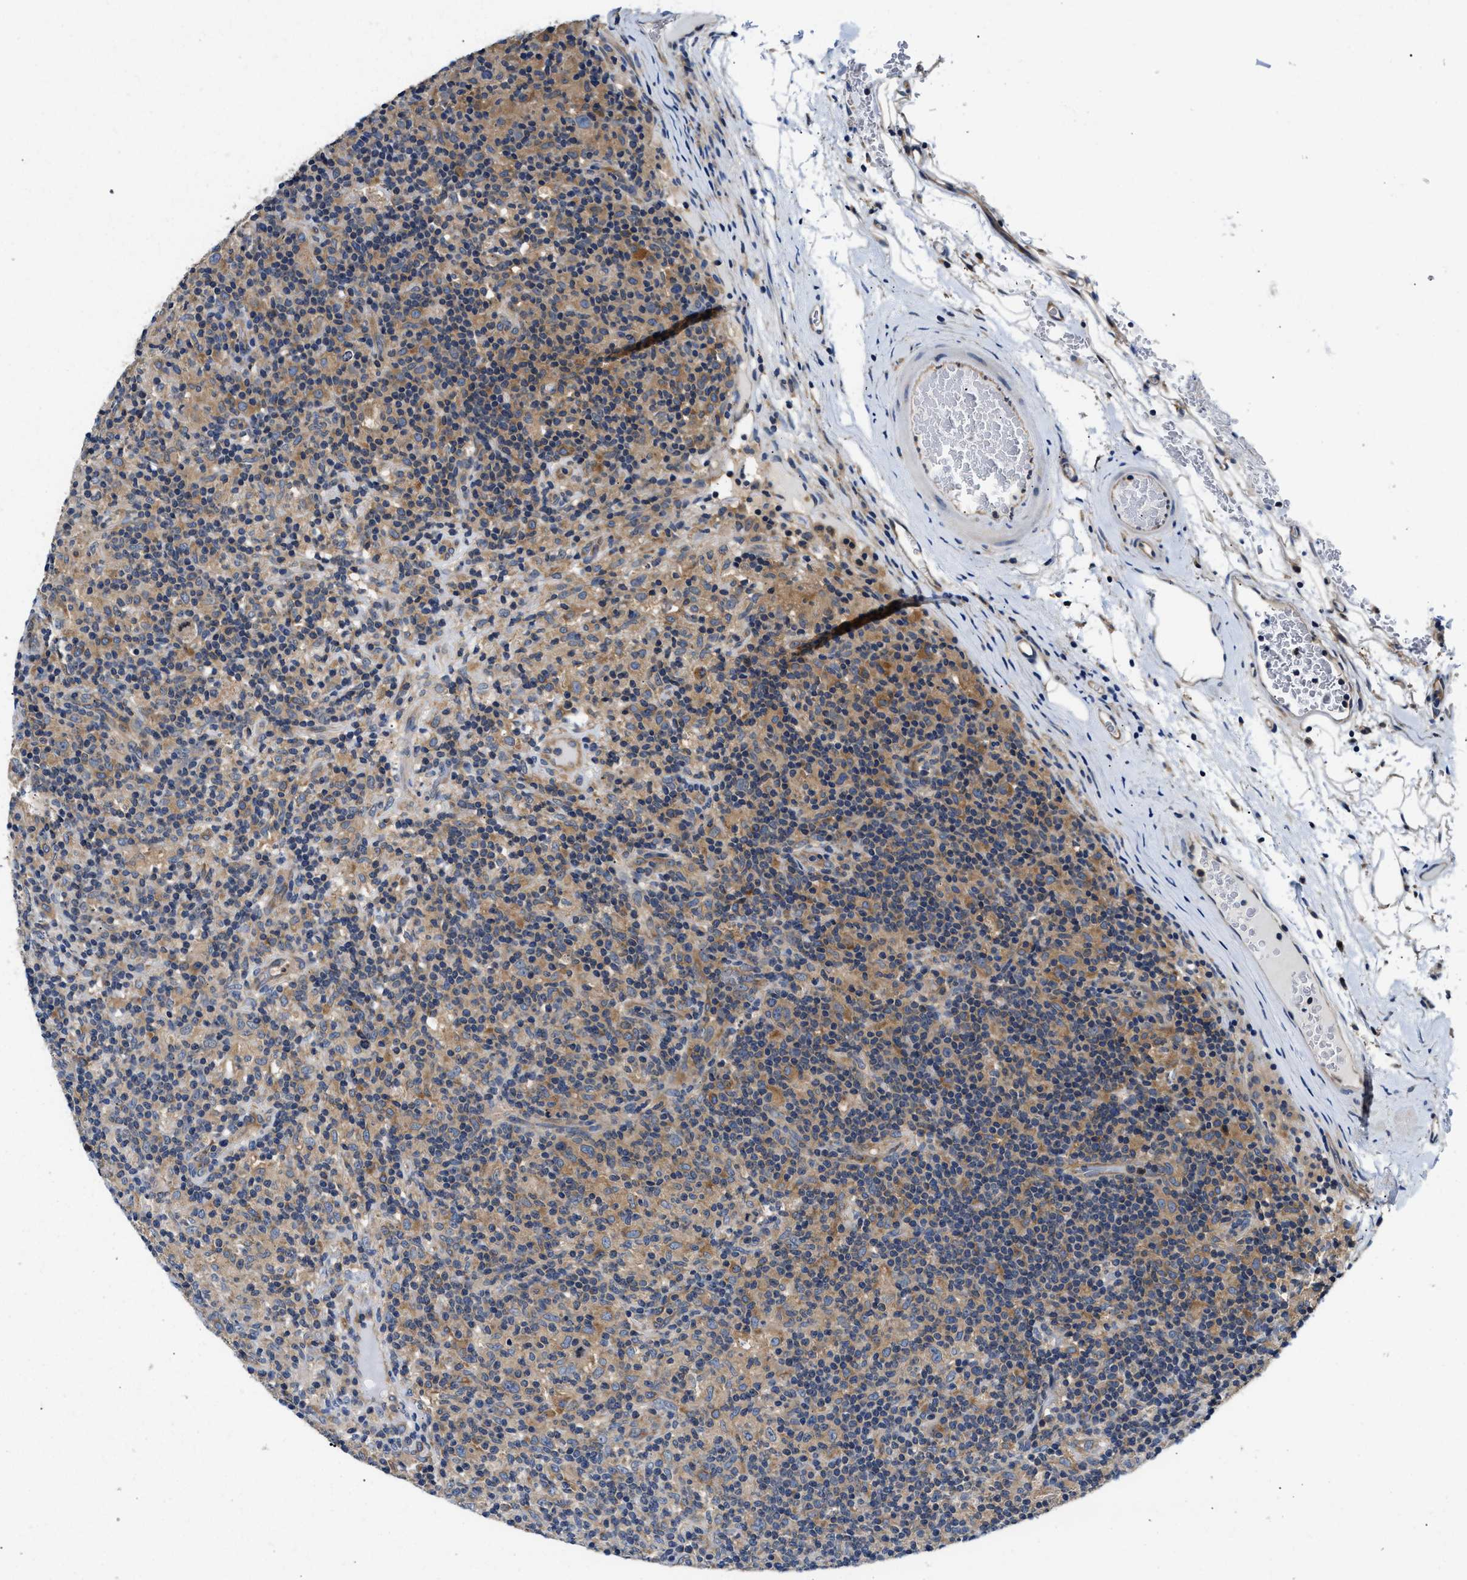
{"staining": {"intensity": "weak", "quantity": "25%-75%", "location": "cytoplasmic/membranous"}, "tissue": "lymphoma", "cell_type": "Tumor cells", "image_type": "cancer", "snomed": [{"axis": "morphology", "description": "Hodgkin's disease, NOS"}, {"axis": "topography", "description": "Lymph node"}], "caption": "Protein staining reveals weak cytoplasmic/membranous expression in approximately 25%-75% of tumor cells in Hodgkin's disease. (IHC, brightfield microscopy, high magnification).", "gene": "FAM185A", "patient": {"sex": "male", "age": 70}}